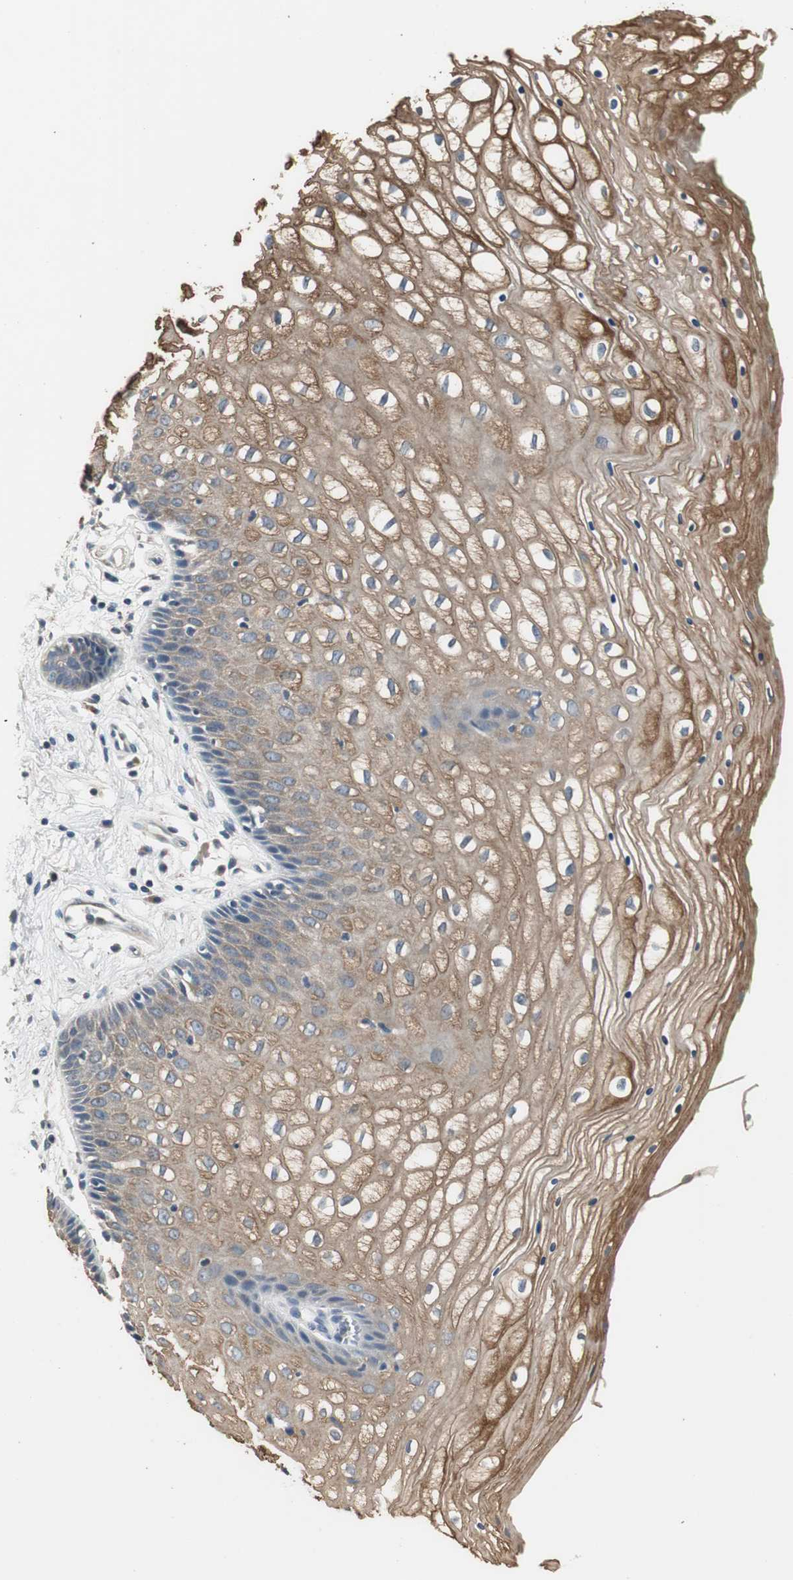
{"staining": {"intensity": "moderate", "quantity": "25%-75%", "location": "cytoplasmic/membranous"}, "tissue": "vagina", "cell_type": "Squamous epithelial cells", "image_type": "normal", "snomed": [{"axis": "morphology", "description": "Normal tissue, NOS"}, {"axis": "topography", "description": "Vagina"}], "caption": "Squamous epithelial cells display moderate cytoplasmic/membranous expression in about 25%-75% of cells in benign vagina.", "gene": "PTPRN2", "patient": {"sex": "female", "age": 34}}